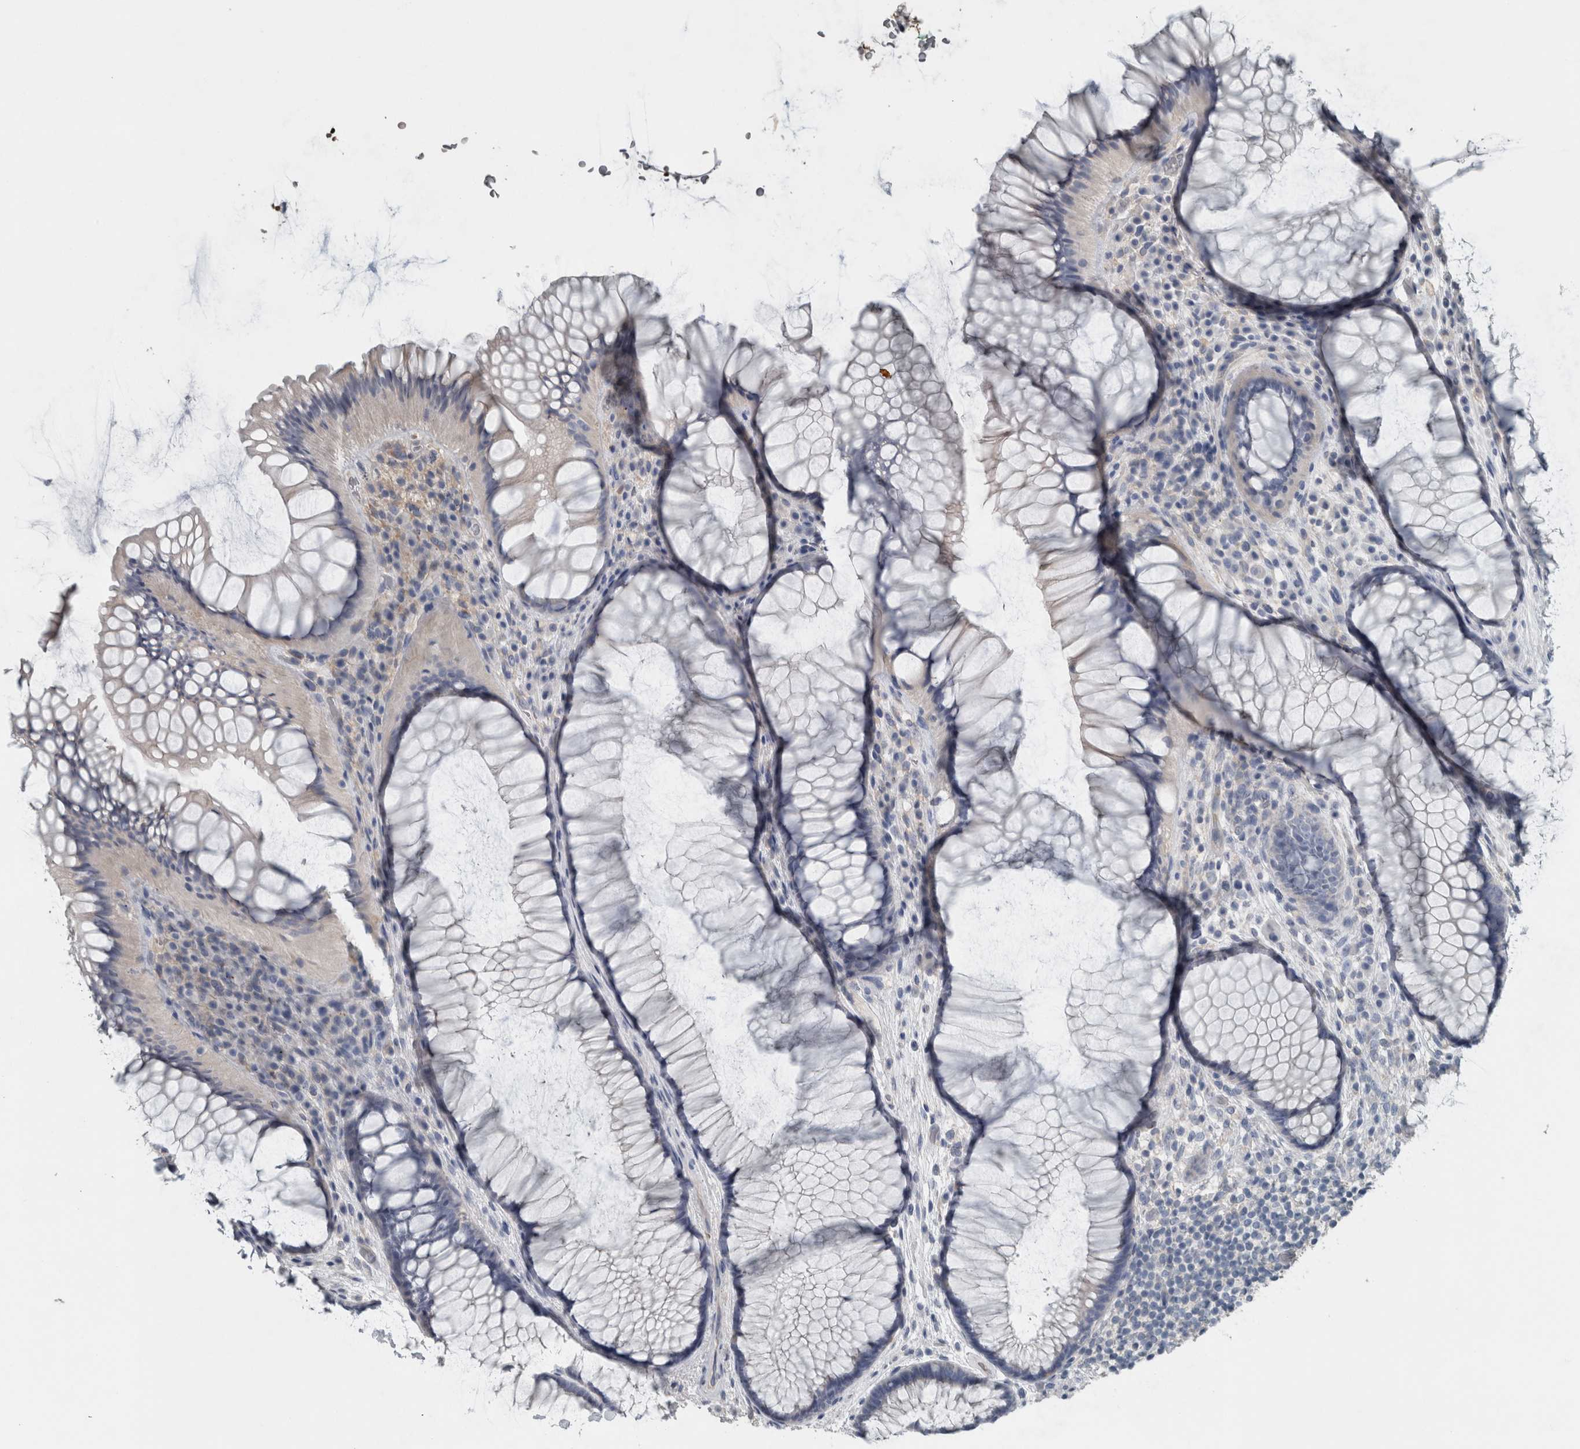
{"staining": {"intensity": "negative", "quantity": "none", "location": "none"}, "tissue": "rectum", "cell_type": "Glandular cells", "image_type": "normal", "snomed": [{"axis": "morphology", "description": "Normal tissue, NOS"}, {"axis": "topography", "description": "Rectum"}], "caption": "The micrograph displays no staining of glandular cells in benign rectum. The staining was performed using DAB (3,3'-diaminobenzidine) to visualize the protein expression in brown, while the nuclei were stained in blue with hematoxylin (Magnification: 20x).", "gene": "SH3GL2", "patient": {"sex": "male", "age": 51}}